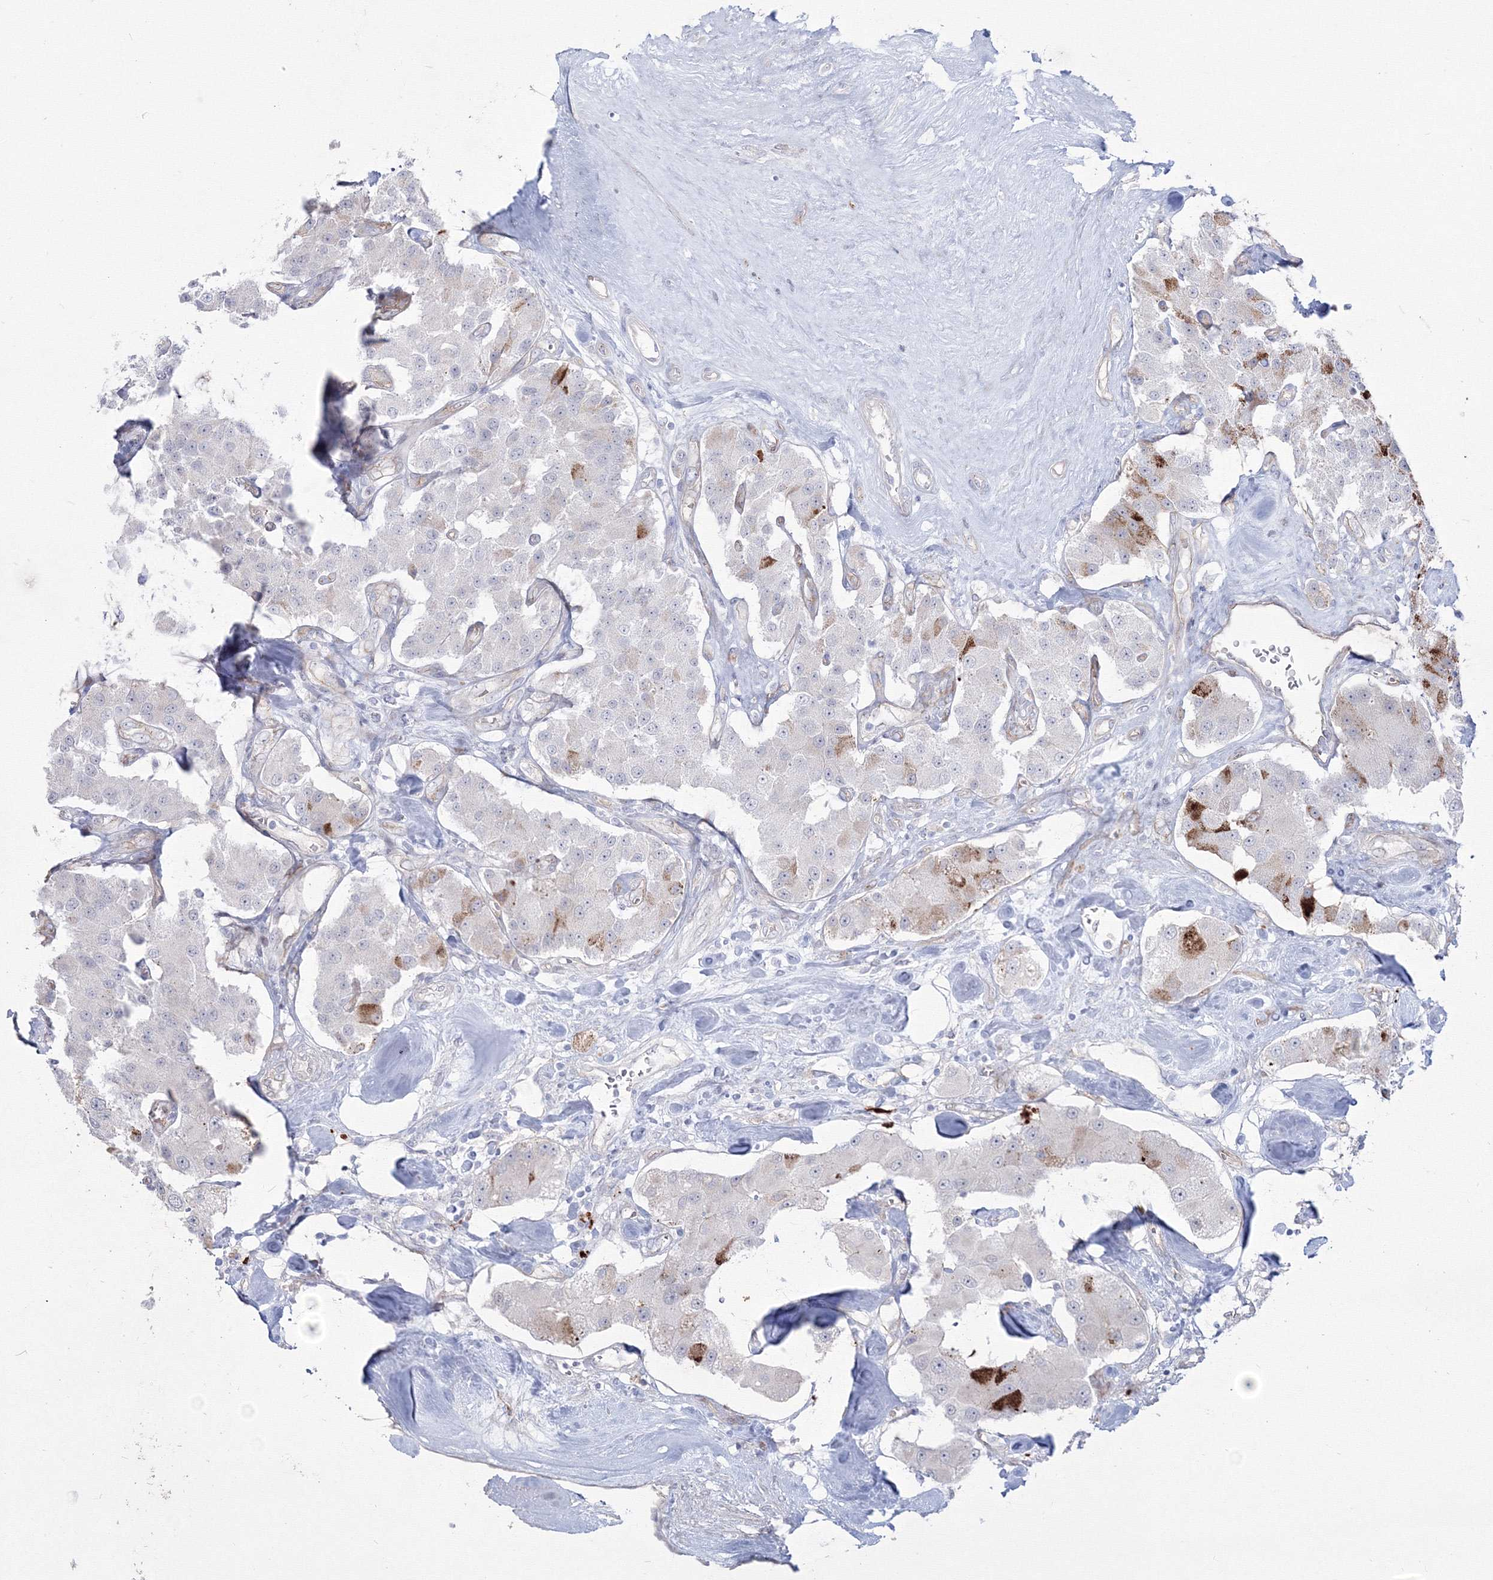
{"staining": {"intensity": "moderate", "quantity": "<25%", "location": "cytoplasmic/membranous"}, "tissue": "carcinoid", "cell_type": "Tumor cells", "image_type": "cancer", "snomed": [{"axis": "morphology", "description": "Carcinoid, malignant, NOS"}, {"axis": "topography", "description": "Pancreas"}], "caption": "Human carcinoid stained with a protein marker displays moderate staining in tumor cells.", "gene": "HYAL2", "patient": {"sex": "male", "age": 41}}